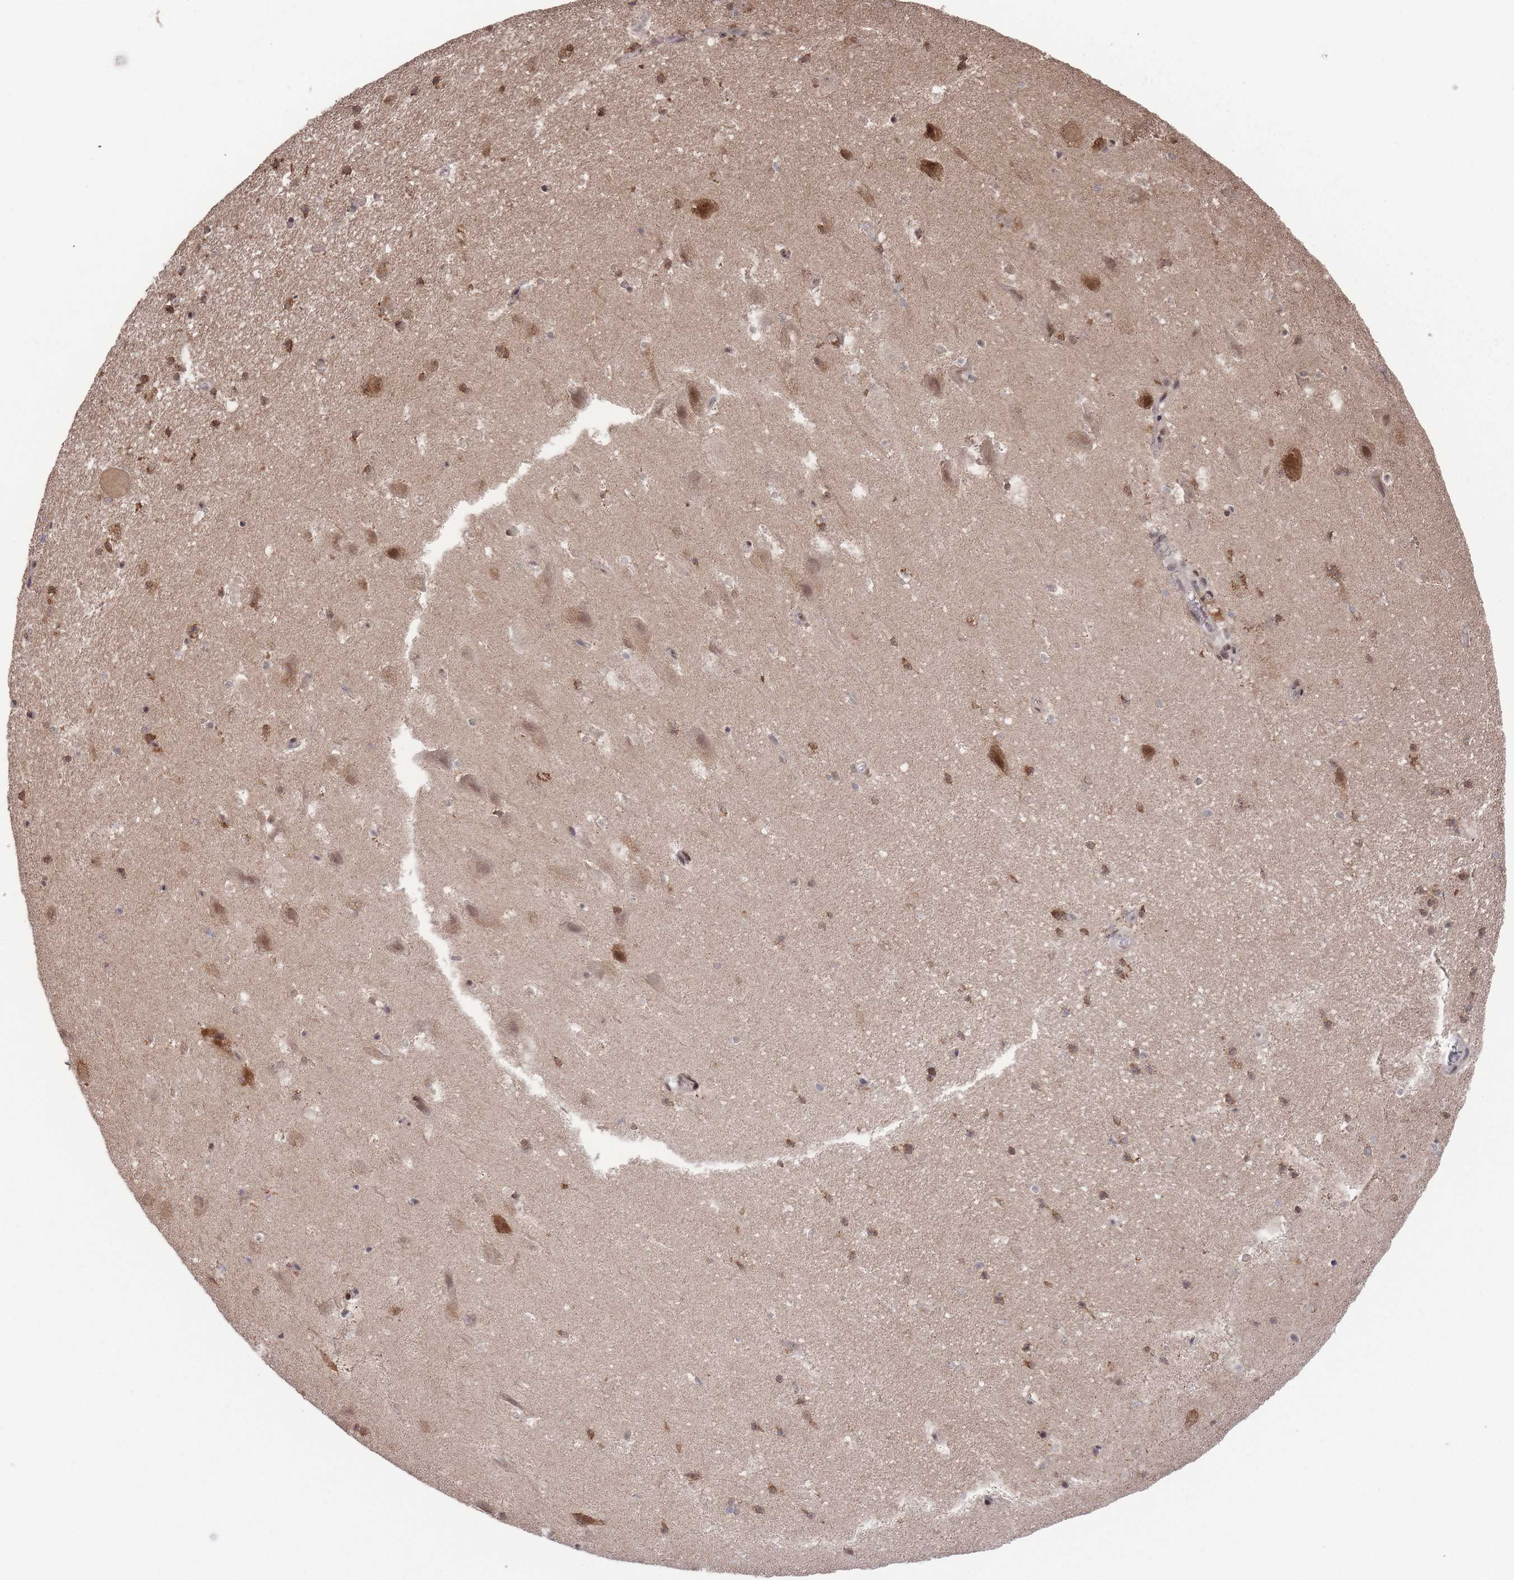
{"staining": {"intensity": "moderate", "quantity": "<25%", "location": "cytoplasmic/membranous"}, "tissue": "hippocampus", "cell_type": "Glial cells", "image_type": "normal", "snomed": [{"axis": "morphology", "description": "Normal tissue, NOS"}, {"axis": "topography", "description": "Hippocampus"}], "caption": "Moderate cytoplasmic/membranous expression for a protein is seen in approximately <25% of glial cells of normal hippocampus using immunohistochemistry (IHC).", "gene": "SF3B1", "patient": {"sex": "male", "age": 37}}